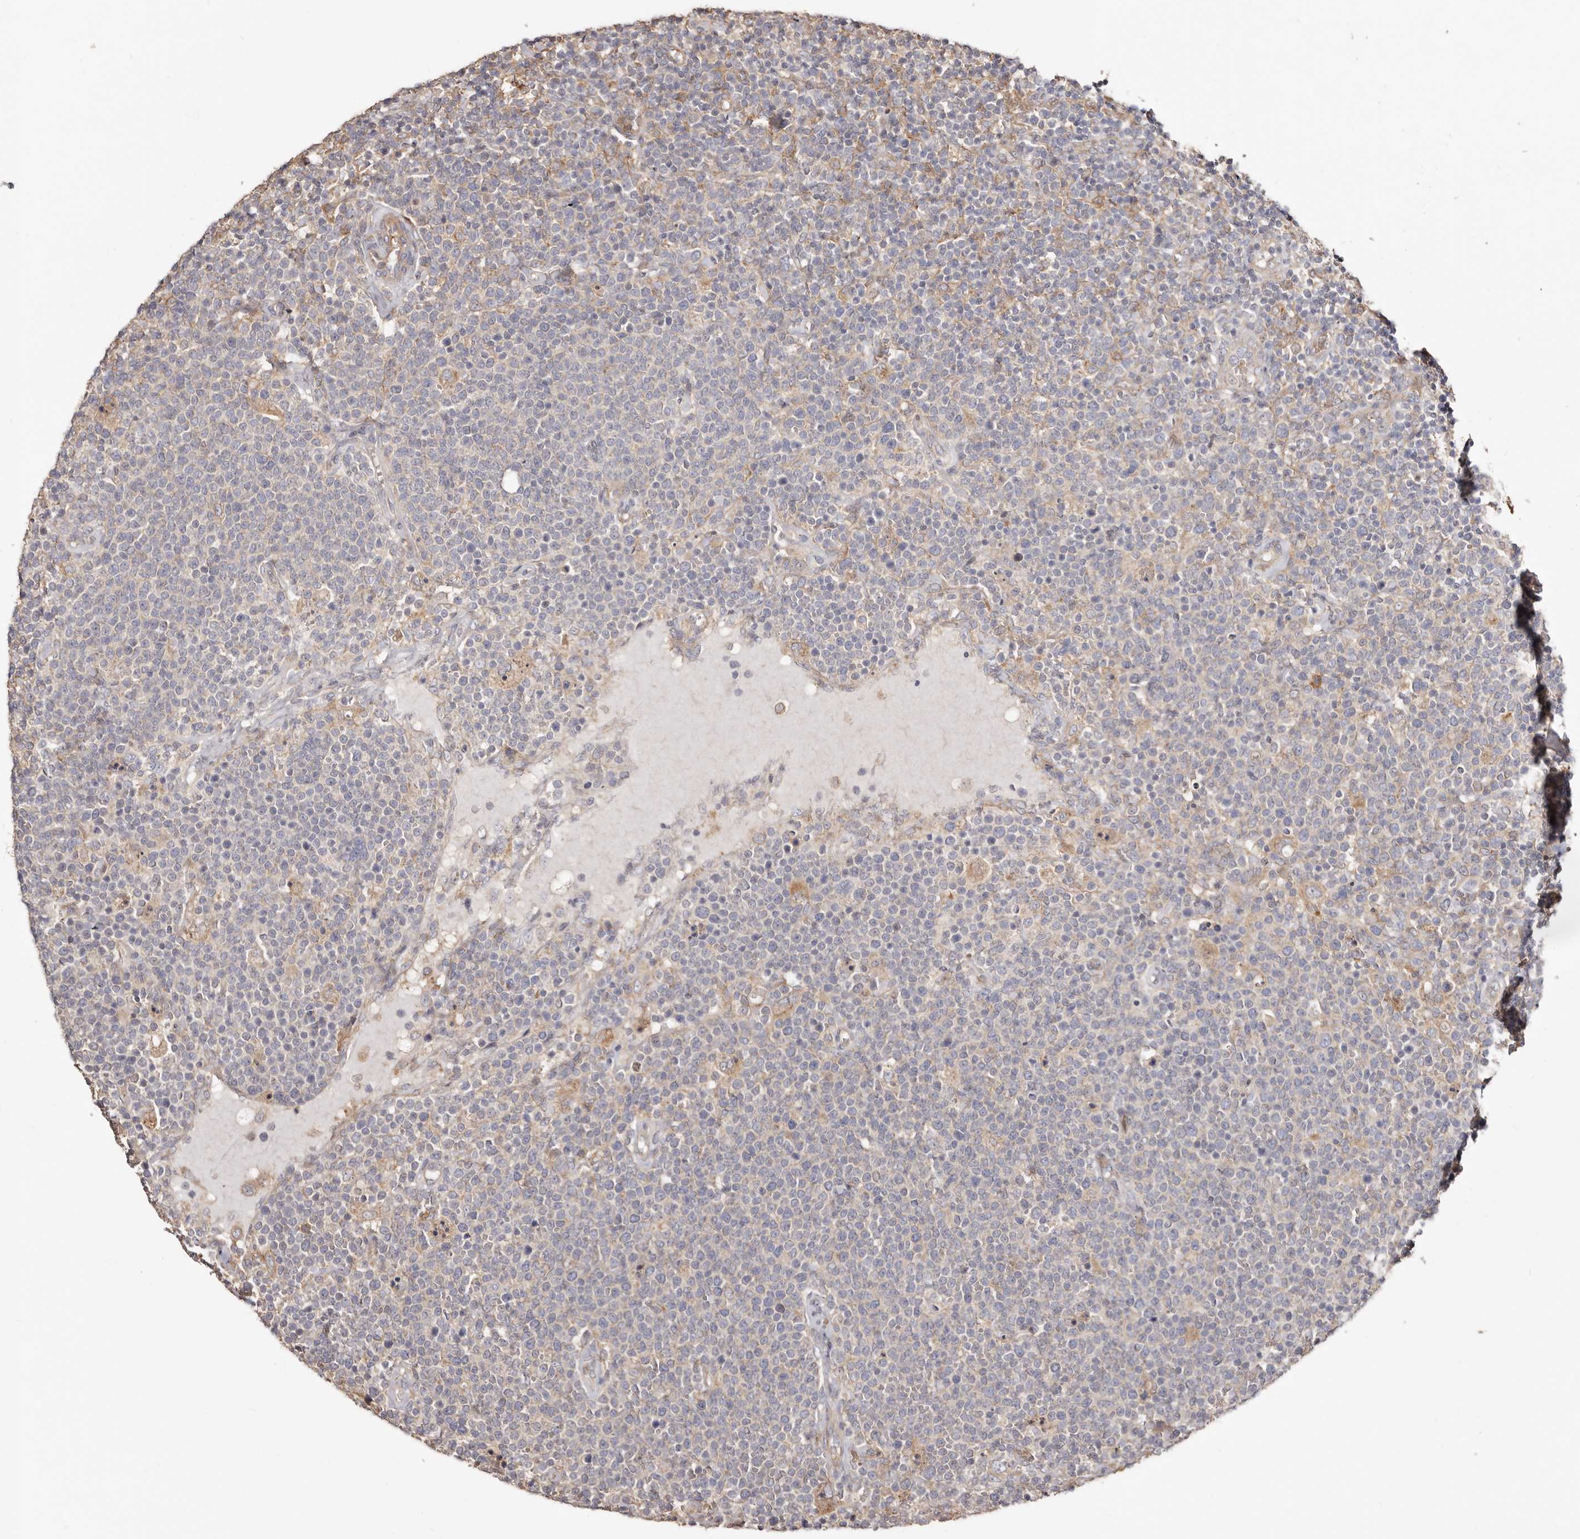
{"staining": {"intensity": "negative", "quantity": "none", "location": "none"}, "tissue": "lymphoma", "cell_type": "Tumor cells", "image_type": "cancer", "snomed": [{"axis": "morphology", "description": "Malignant lymphoma, non-Hodgkin's type, High grade"}, {"axis": "topography", "description": "Lymph node"}], "caption": "There is no significant positivity in tumor cells of malignant lymphoma, non-Hodgkin's type (high-grade). Nuclei are stained in blue.", "gene": "LRRC25", "patient": {"sex": "male", "age": 61}}